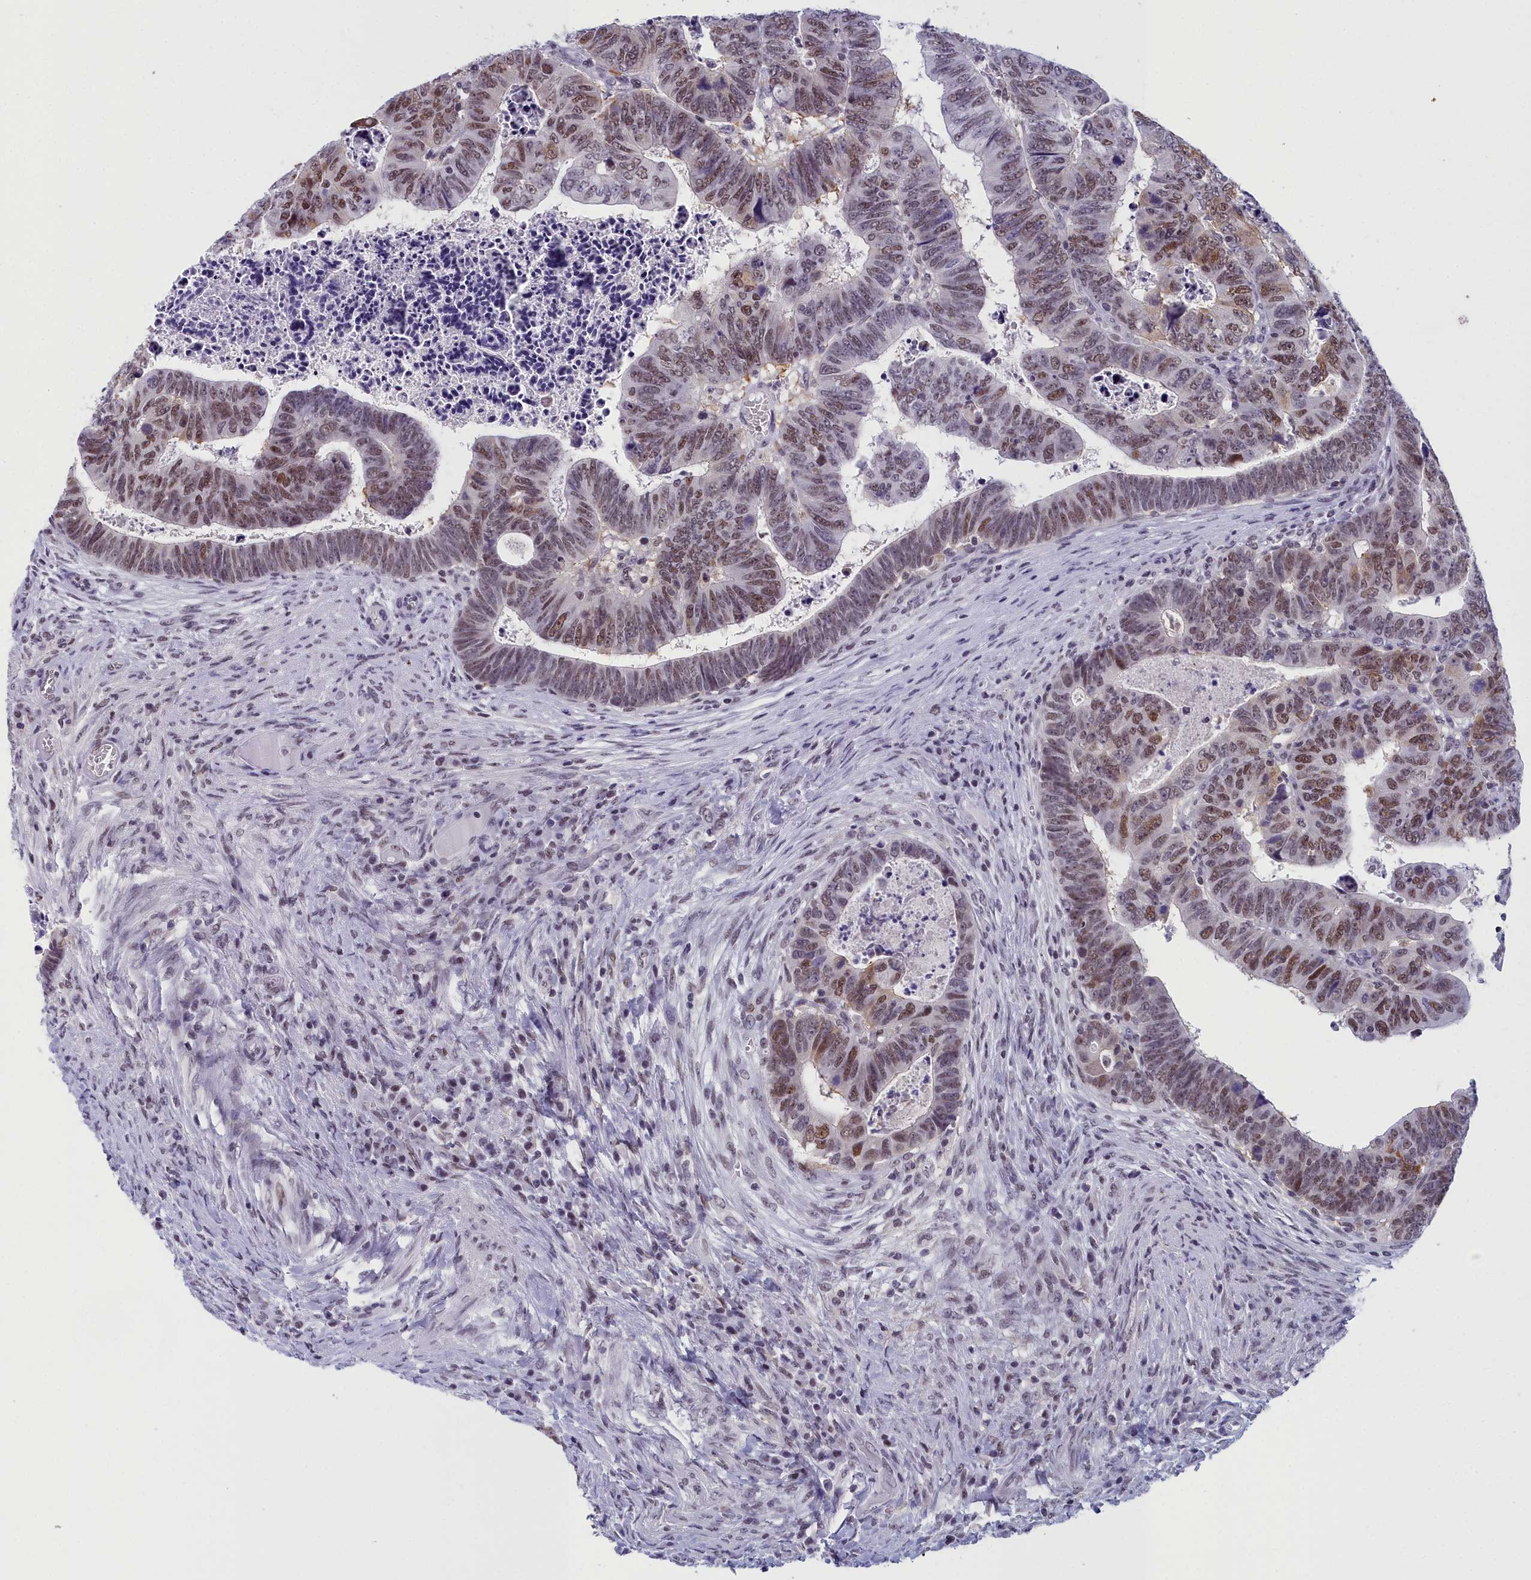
{"staining": {"intensity": "moderate", "quantity": ">75%", "location": "nuclear"}, "tissue": "colorectal cancer", "cell_type": "Tumor cells", "image_type": "cancer", "snomed": [{"axis": "morphology", "description": "Normal tissue, NOS"}, {"axis": "morphology", "description": "Adenocarcinoma, NOS"}, {"axis": "topography", "description": "Rectum"}], "caption": "This micrograph shows IHC staining of colorectal cancer (adenocarcinoma), with medium moderate nuclear positivity in approximately >75% of tumor cells.", "gene": "CCDC97", "patient": {"sex": "female", "age": 65}}